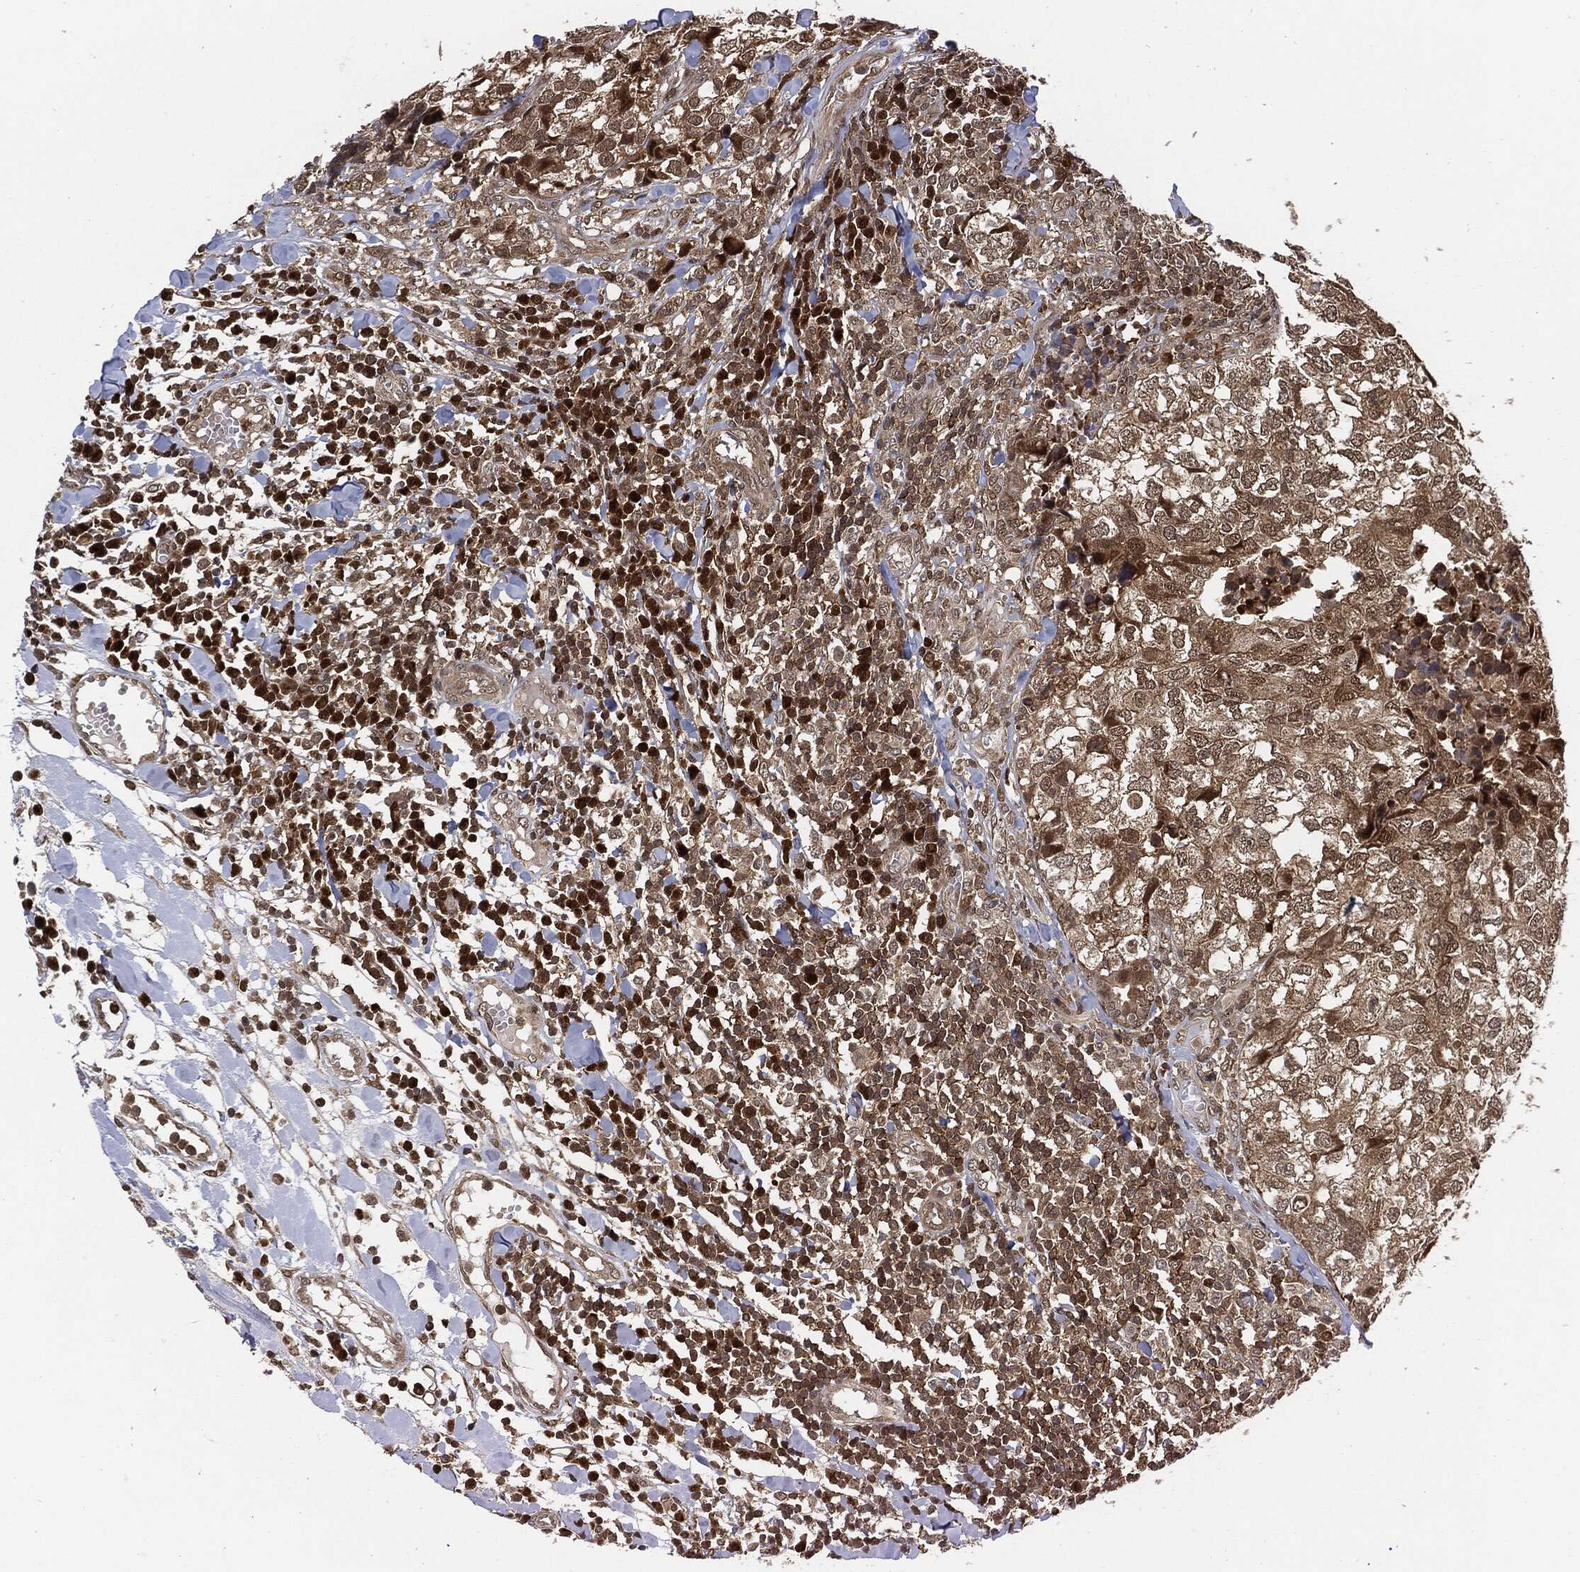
{"staining": {"intensity": "moderate", "quantity": "25%-75%", "location": "cytoplasmic/membranous"}, "tissue": "breast cancer", "cell_type": "Tumor cells", "image_type": "cancer", "snomed": [{"axis": "morphology", "description": "Duct carcinoma"}, {"axis": "topography", "description": "Breast"}], "caption": "High-power microscopy captured an immunohistochemistry (IHC) micrograph of breast invasive ductal carcinoma, revealing moderate cytoplasmic/membranous positivity in approximately 25%-75% of tumor cells.", "gene": "CUTA", "patient": {"sex": "female", "age": 30}}